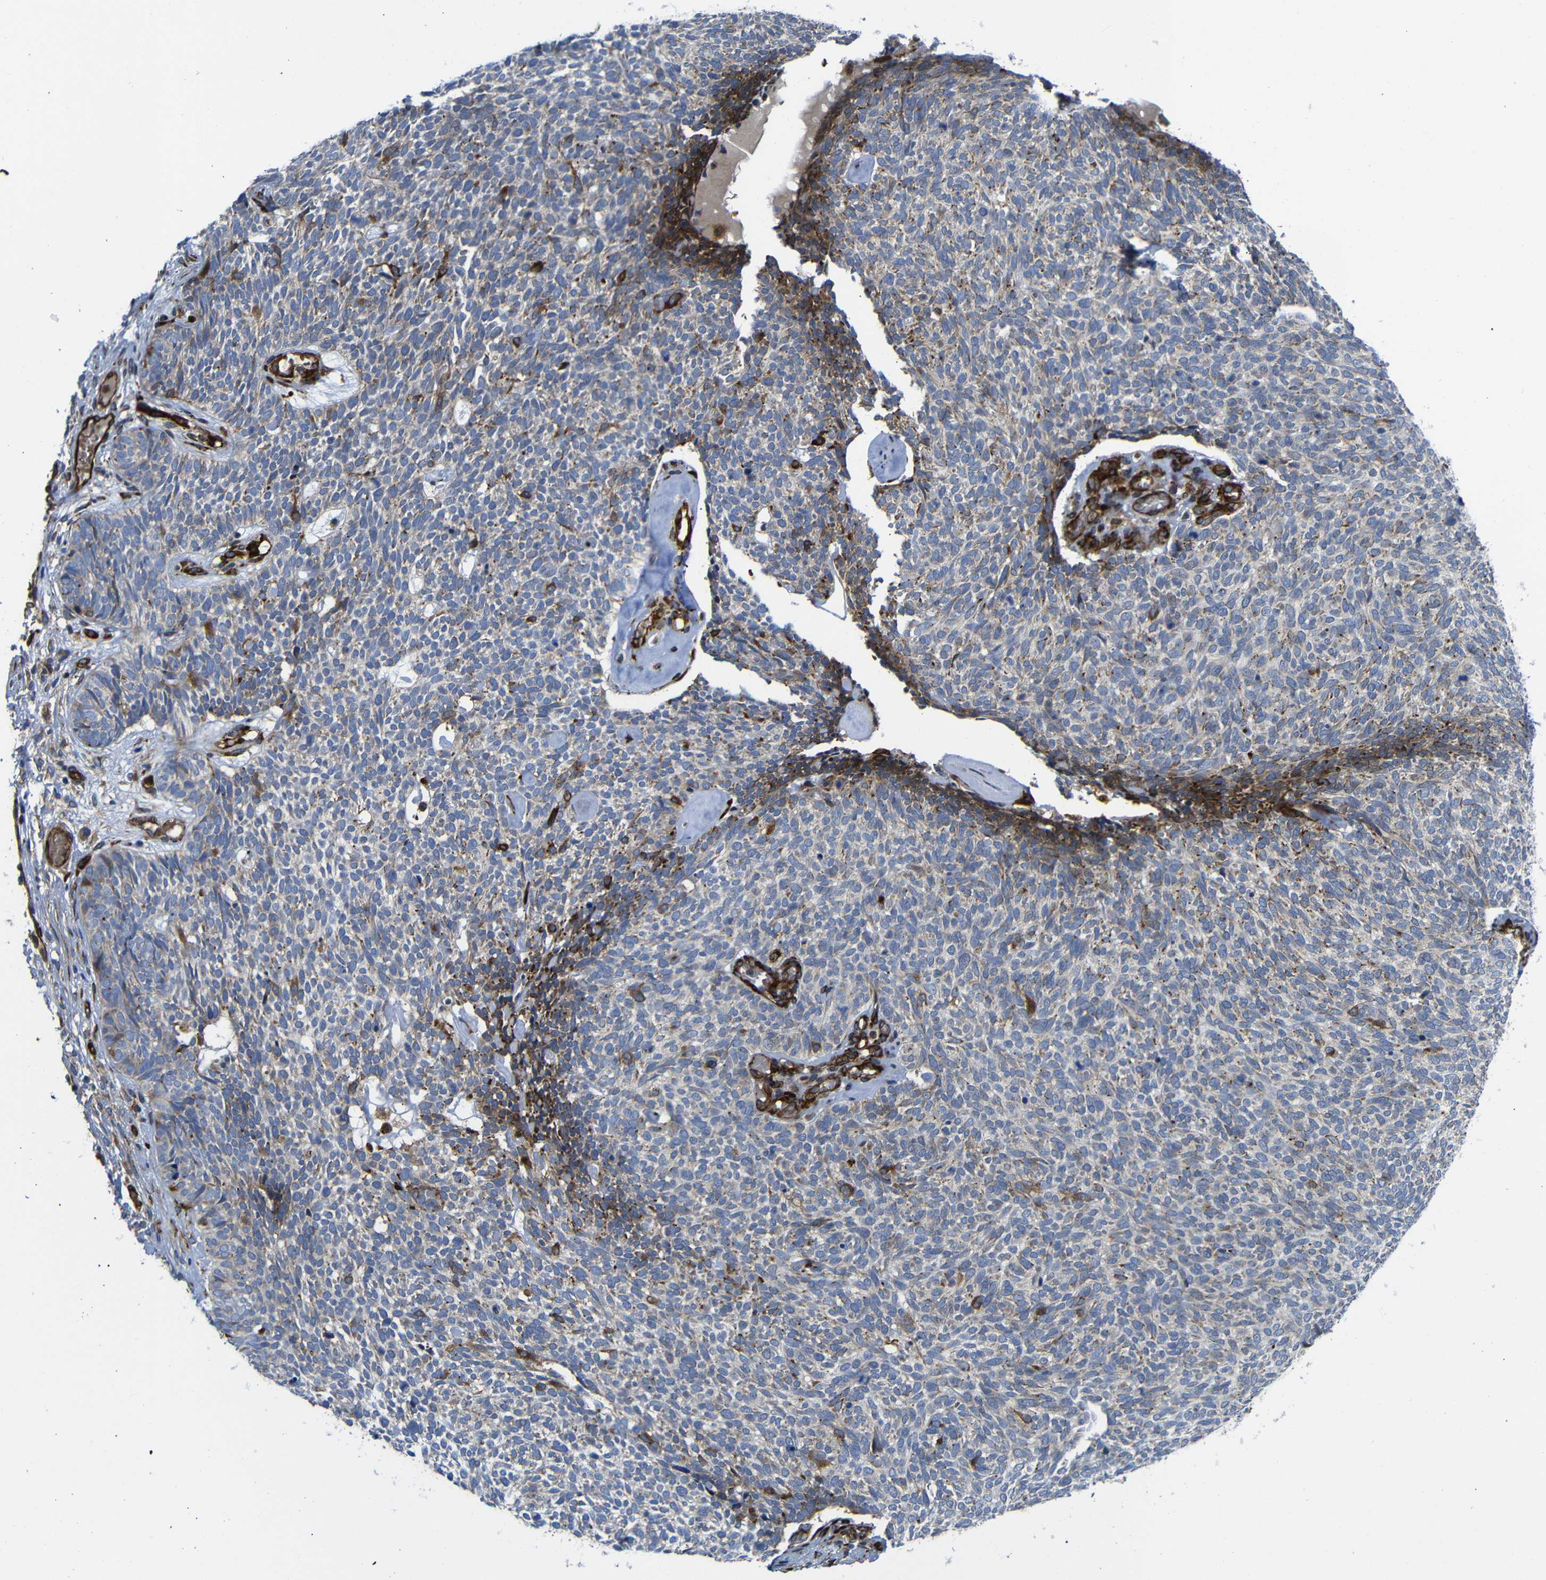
{"staining": {"intensity": "moderate", "quantity": "<25%", "location": "cytoplasmic/membranous"}, "tissue": "skin cancer", "cell_type": "Tumor cells", "image_type": "cancer", "snomed": [{"axis": "morphology", "description": "Basal cell carcinoma"}, {"axis": "topography", "description": "Skin"}], "caption": "This is an image of immunohistochemistry (IHC) staining of skin cancer, which shows moderate positivity in the cytoplasmic/membranous of tumor cells.", "gene": "PARP14", "patient": {"sex": "female", "age": 84}}